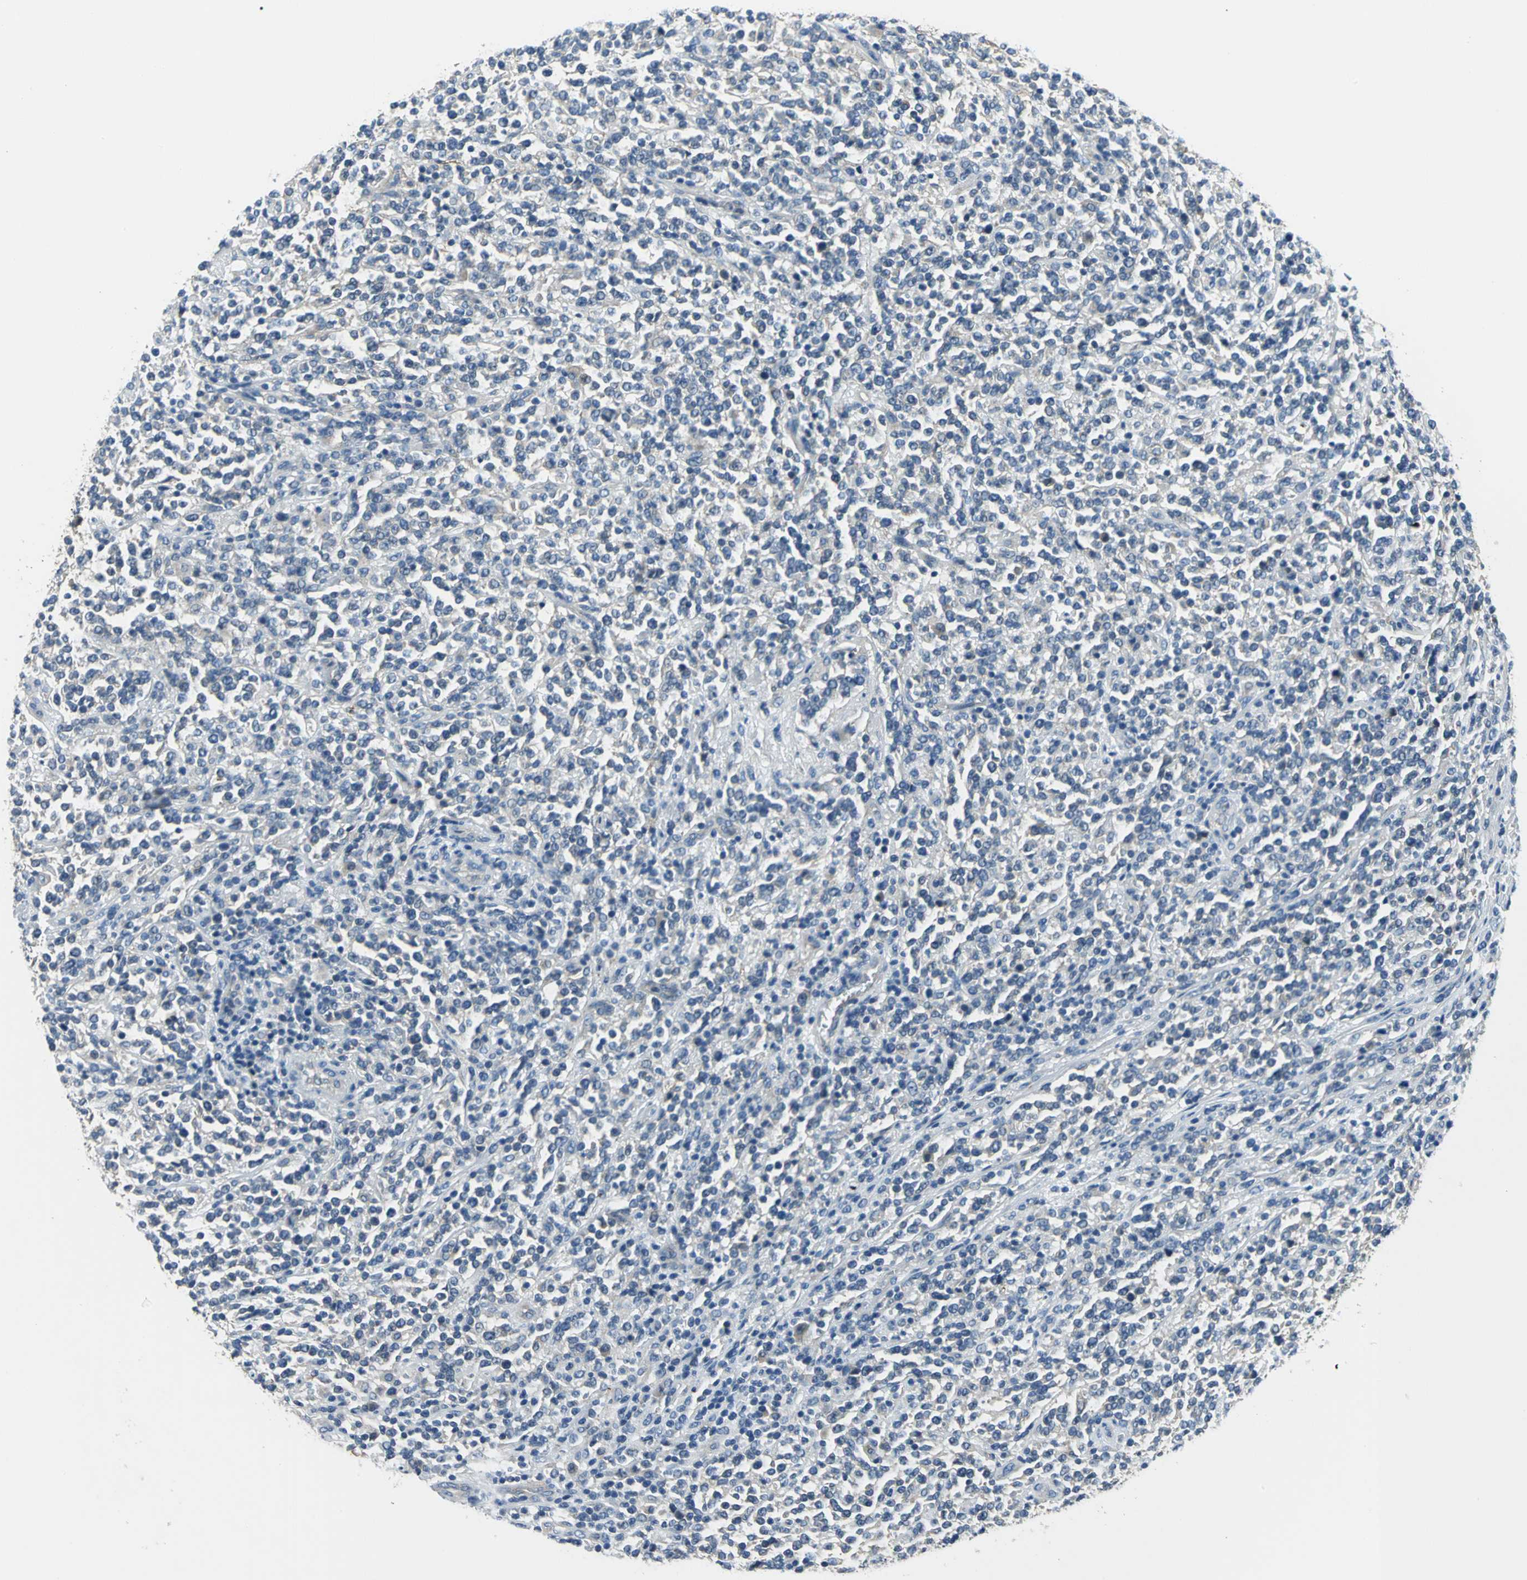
{"staining": {"intensity": "weak", "quantity": "25%-75%", "location": "cytoplasmic/membranous"}, "tissue": "lymphoma", "cell_type": "Tumor cells", "image_type": "cancer", "snomed": [{"axis": "morphology", "description": "Malignant lymphoma, non-Hodgkin's type, High grade"}, {"axis": "topography", "description": "Soft tissue"}], "caption": "DAB (3,3'-diaminobenzidine) immunohistochemical staining of malignant lymphoma, non-Hodgkin's type (high-grade) displays weak cytoplasmic/membranous protein expression in about 25%-75% of tumor cells.", "gene": "SLC16A7", "patient": {"sex": "male", "age": 18}}